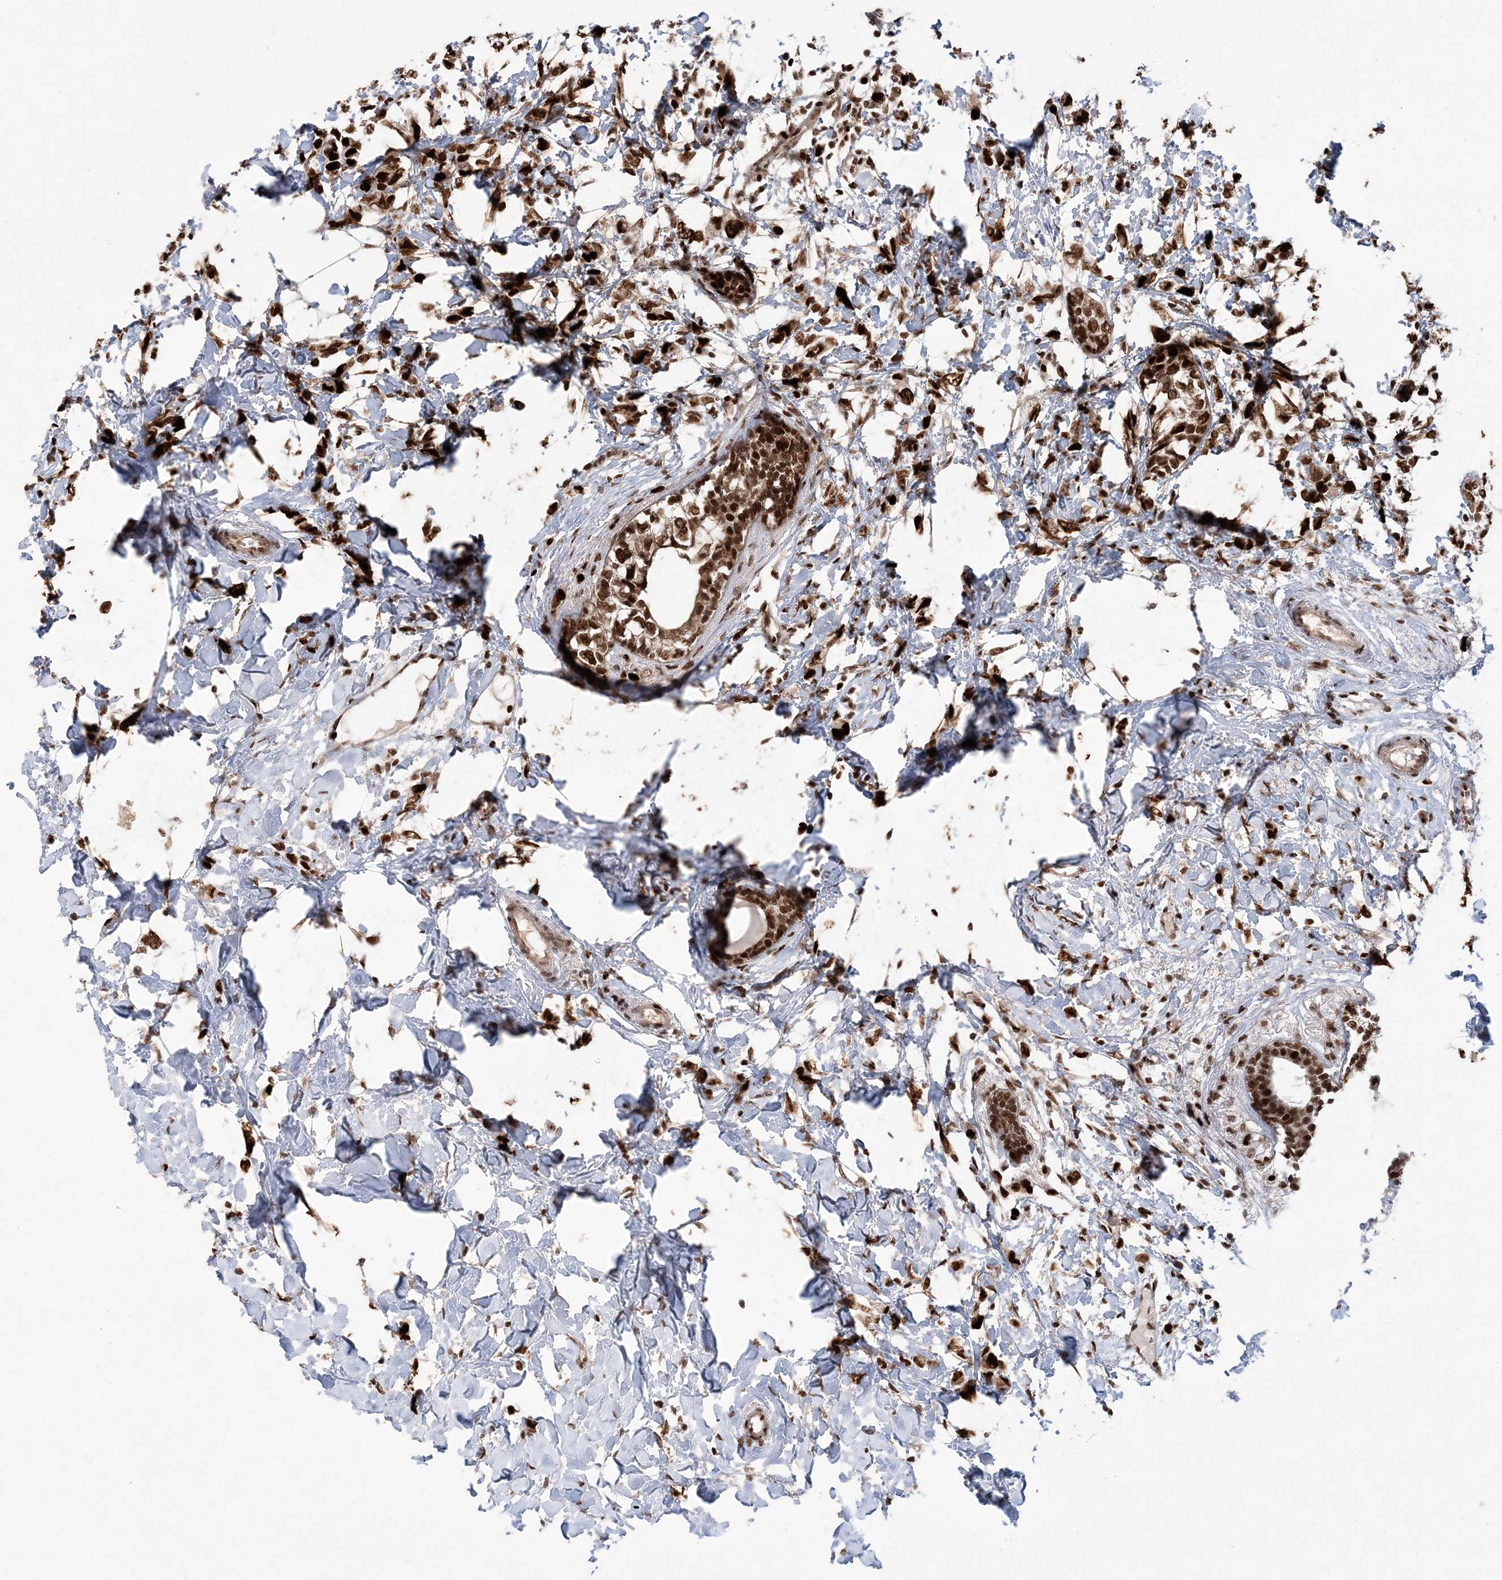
{"staining": {"intensity": "strong", "quantity": ">75%", "location": "nuclear"}, "tissue": "breast cancer", "cell_type": "Tumor cells", "image_type": "cancer", "snomed": [{"axis": "morphology", "description": "Normal tissue, NOS"}, {"axis": "morphology", "description": "Lobular carcinoma"}, {"axis": "topography", "description": "Breast"}], "caption": "The immunohistochemical stain highlights strong nuclear positivity in tumor cells of breast lobular carcinoma tissue.", "gene": "LIG1", "patient": {"sex": "female", "age": 47}}